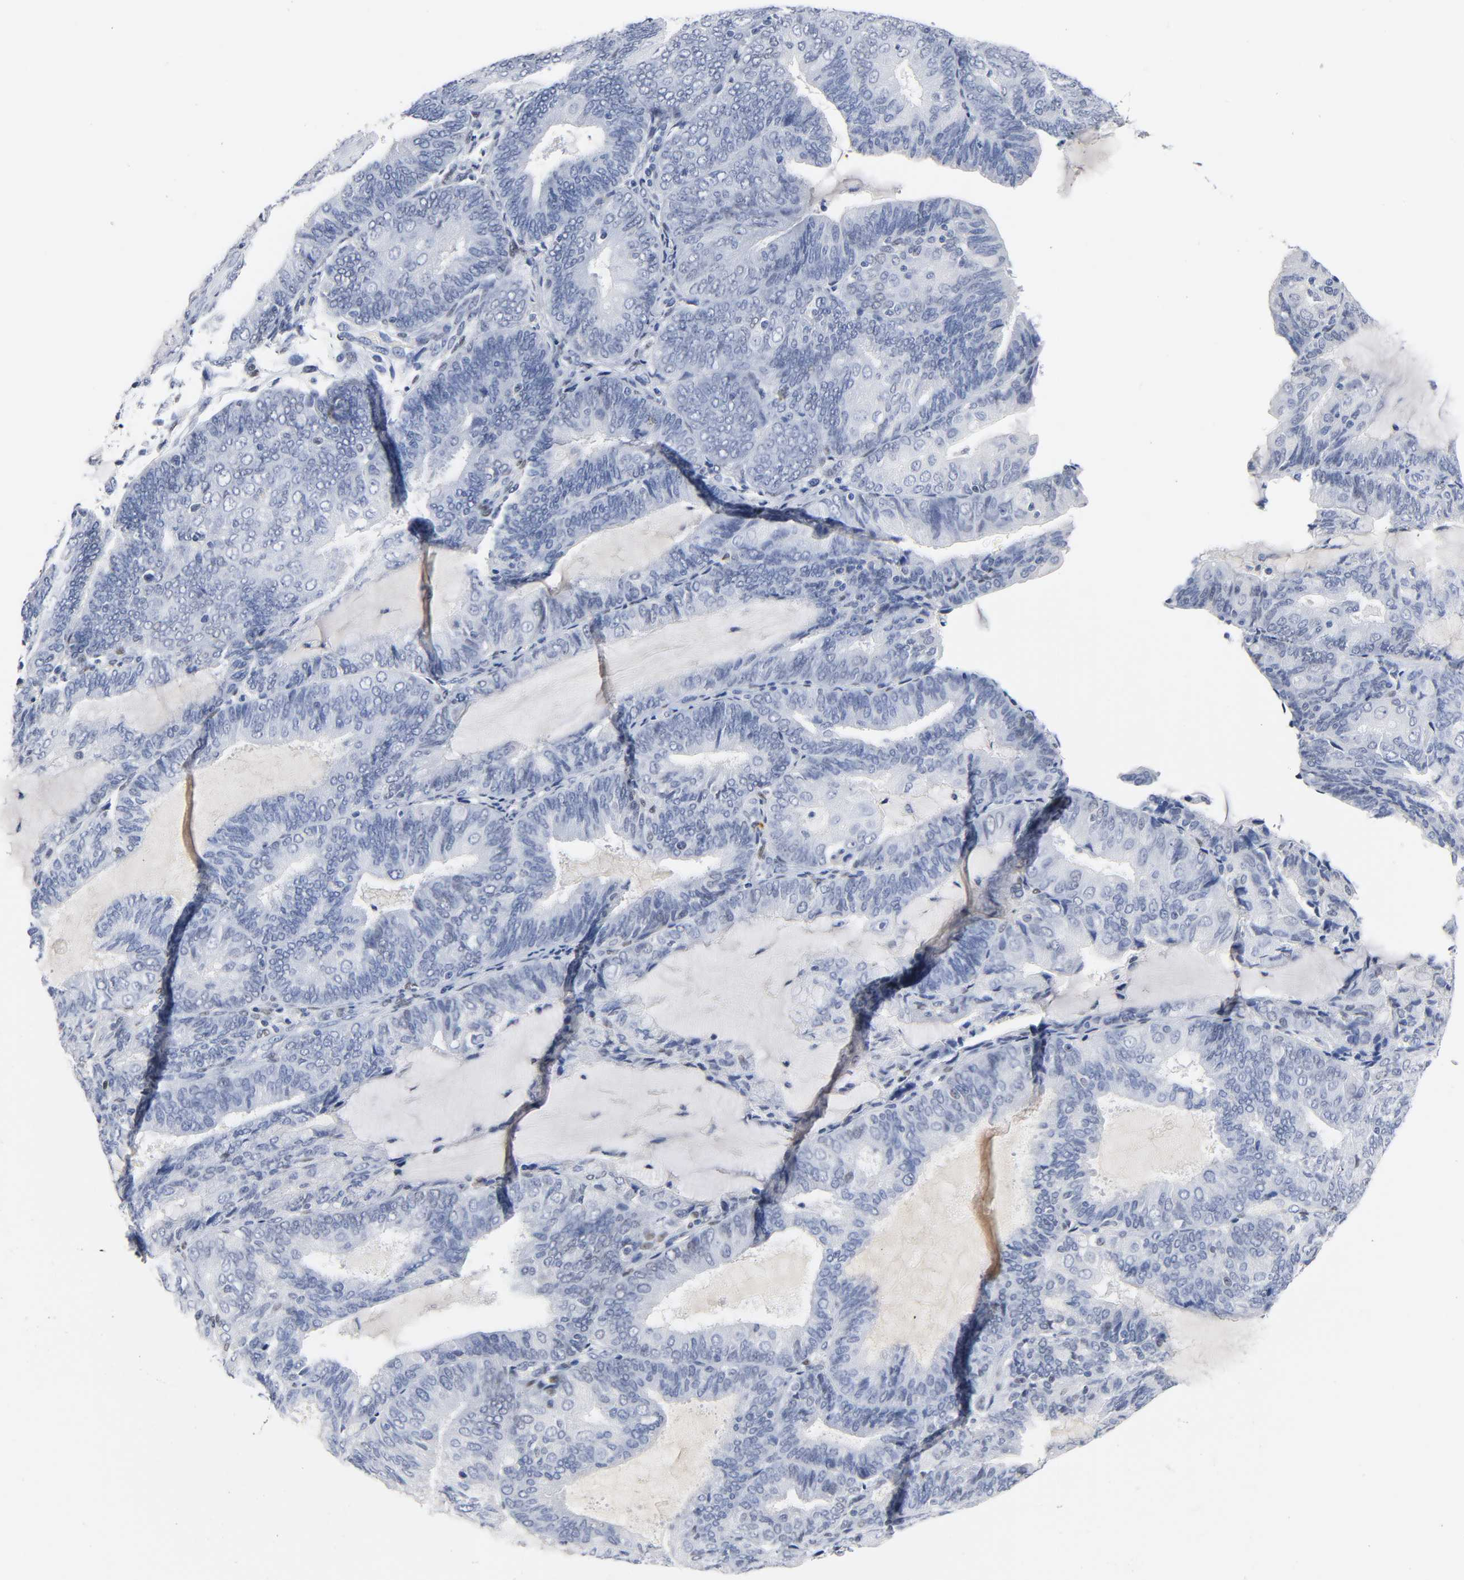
{"staining": {"intensity": "negative", "quantity": "none", "location": "none"}, "tissue": "endometrial cancer", "cell_type": "Tumor cells", "image_type": "cancer", "snomed": [{"axis": "morphology", "description": "Adenocarcinoma, NOS"}, {"axis": "topography", "description": "Endometrium"}], "caption": "This is an immunohistochemistry image of human endometrial adenocarcinoma. There is no positivity in tumor cells.", "gene": "NAB2", "patient": {"sex": "female", "age": 81}}